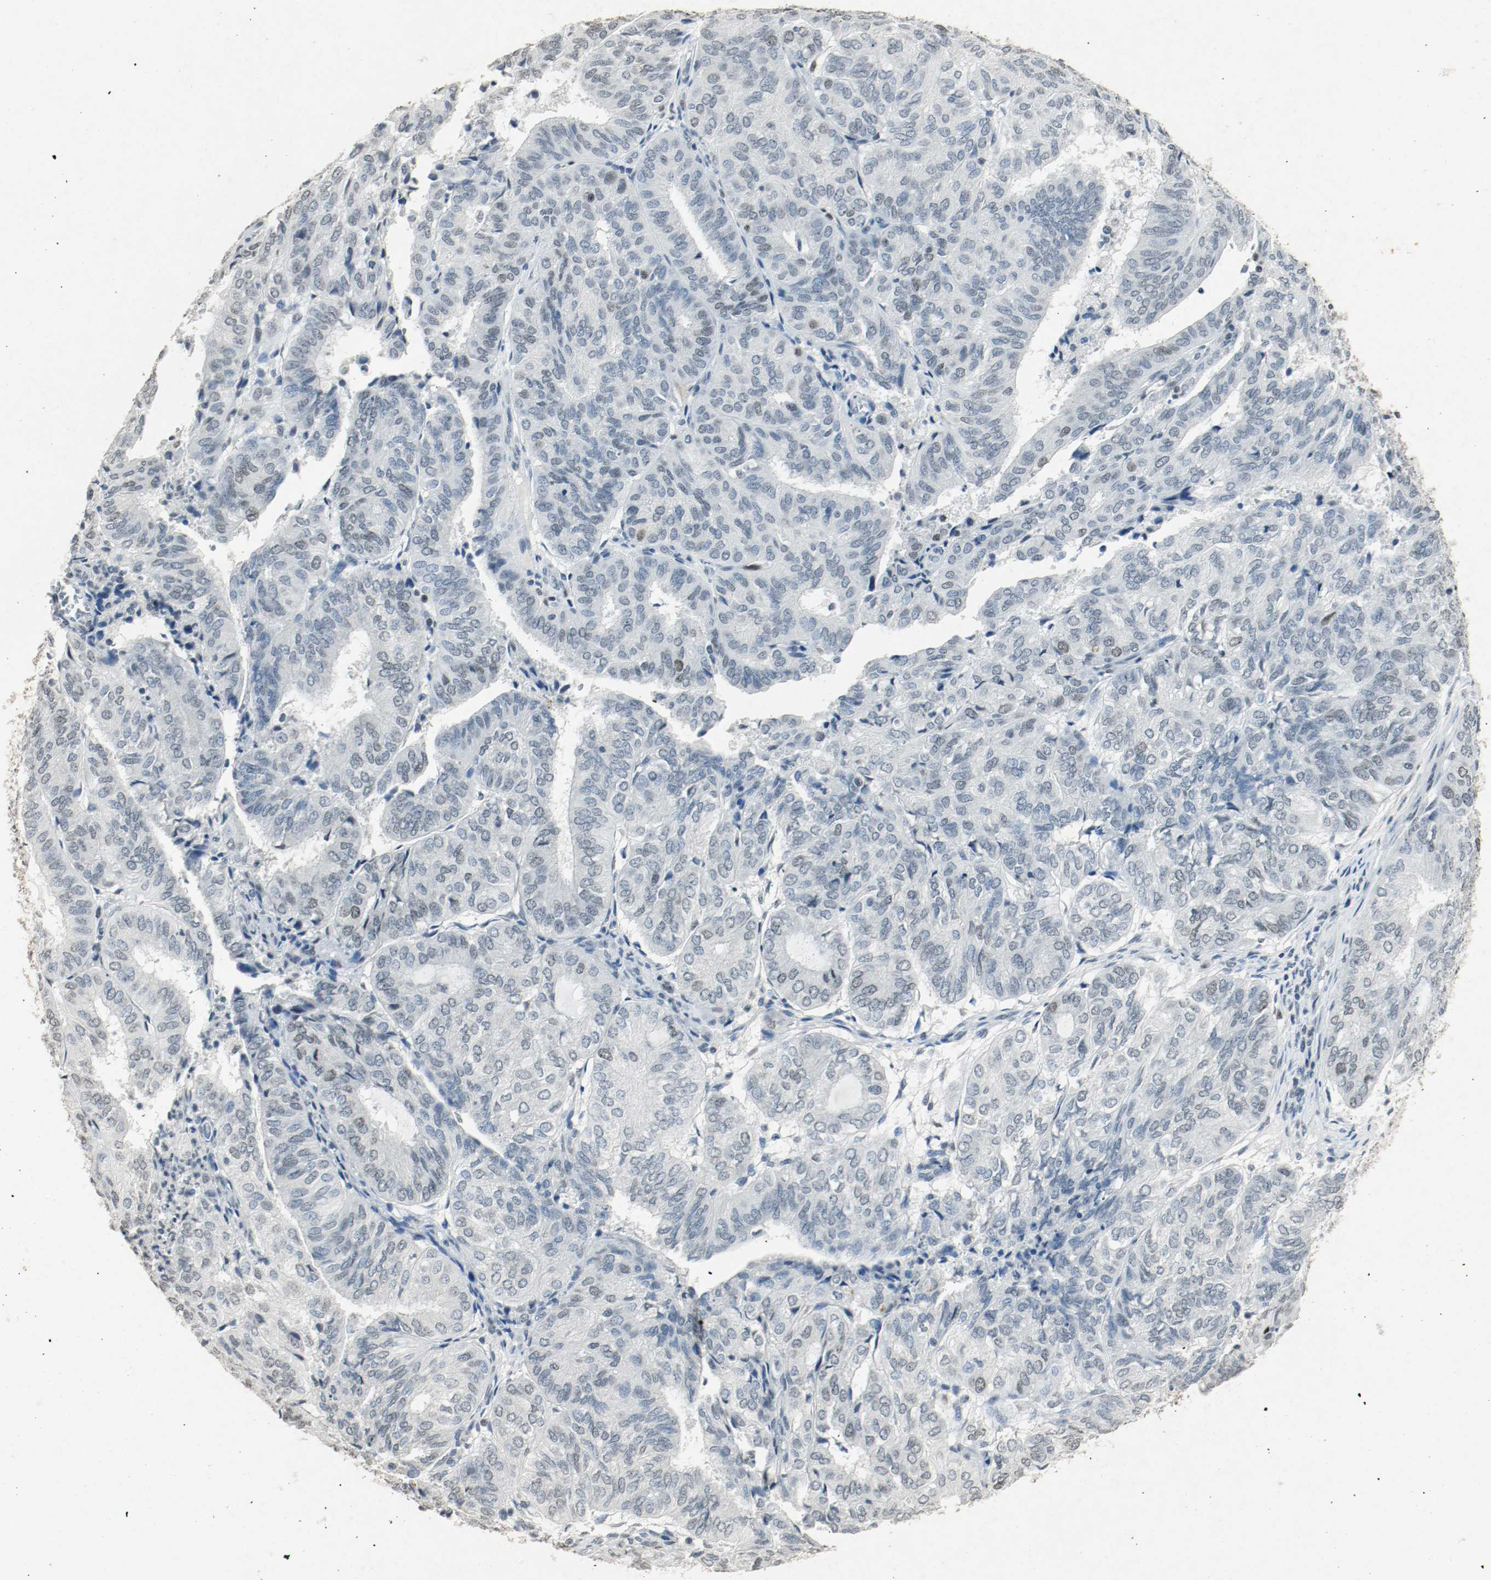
{"staining": {"intensity": "weak", "quantity": "<25%", "location": "nuclear"}, "tissue": "endometrial cancer", "cell_type": "Tumor cells", "image_type": "cancer", "snomed": [{"axis": "morphology", "description": "Adenocarcinoma, NOS"}, {"axis": "topography", "description": "Uterus"}], "caption": "High power microscopy image of an immunohistochemistry (IHC) image of endometrial adenocarcinoma, revealing no significant expression in tumor cells.", "gene": "DNMT1", "patient": {"sex": "female", "age": 60}}